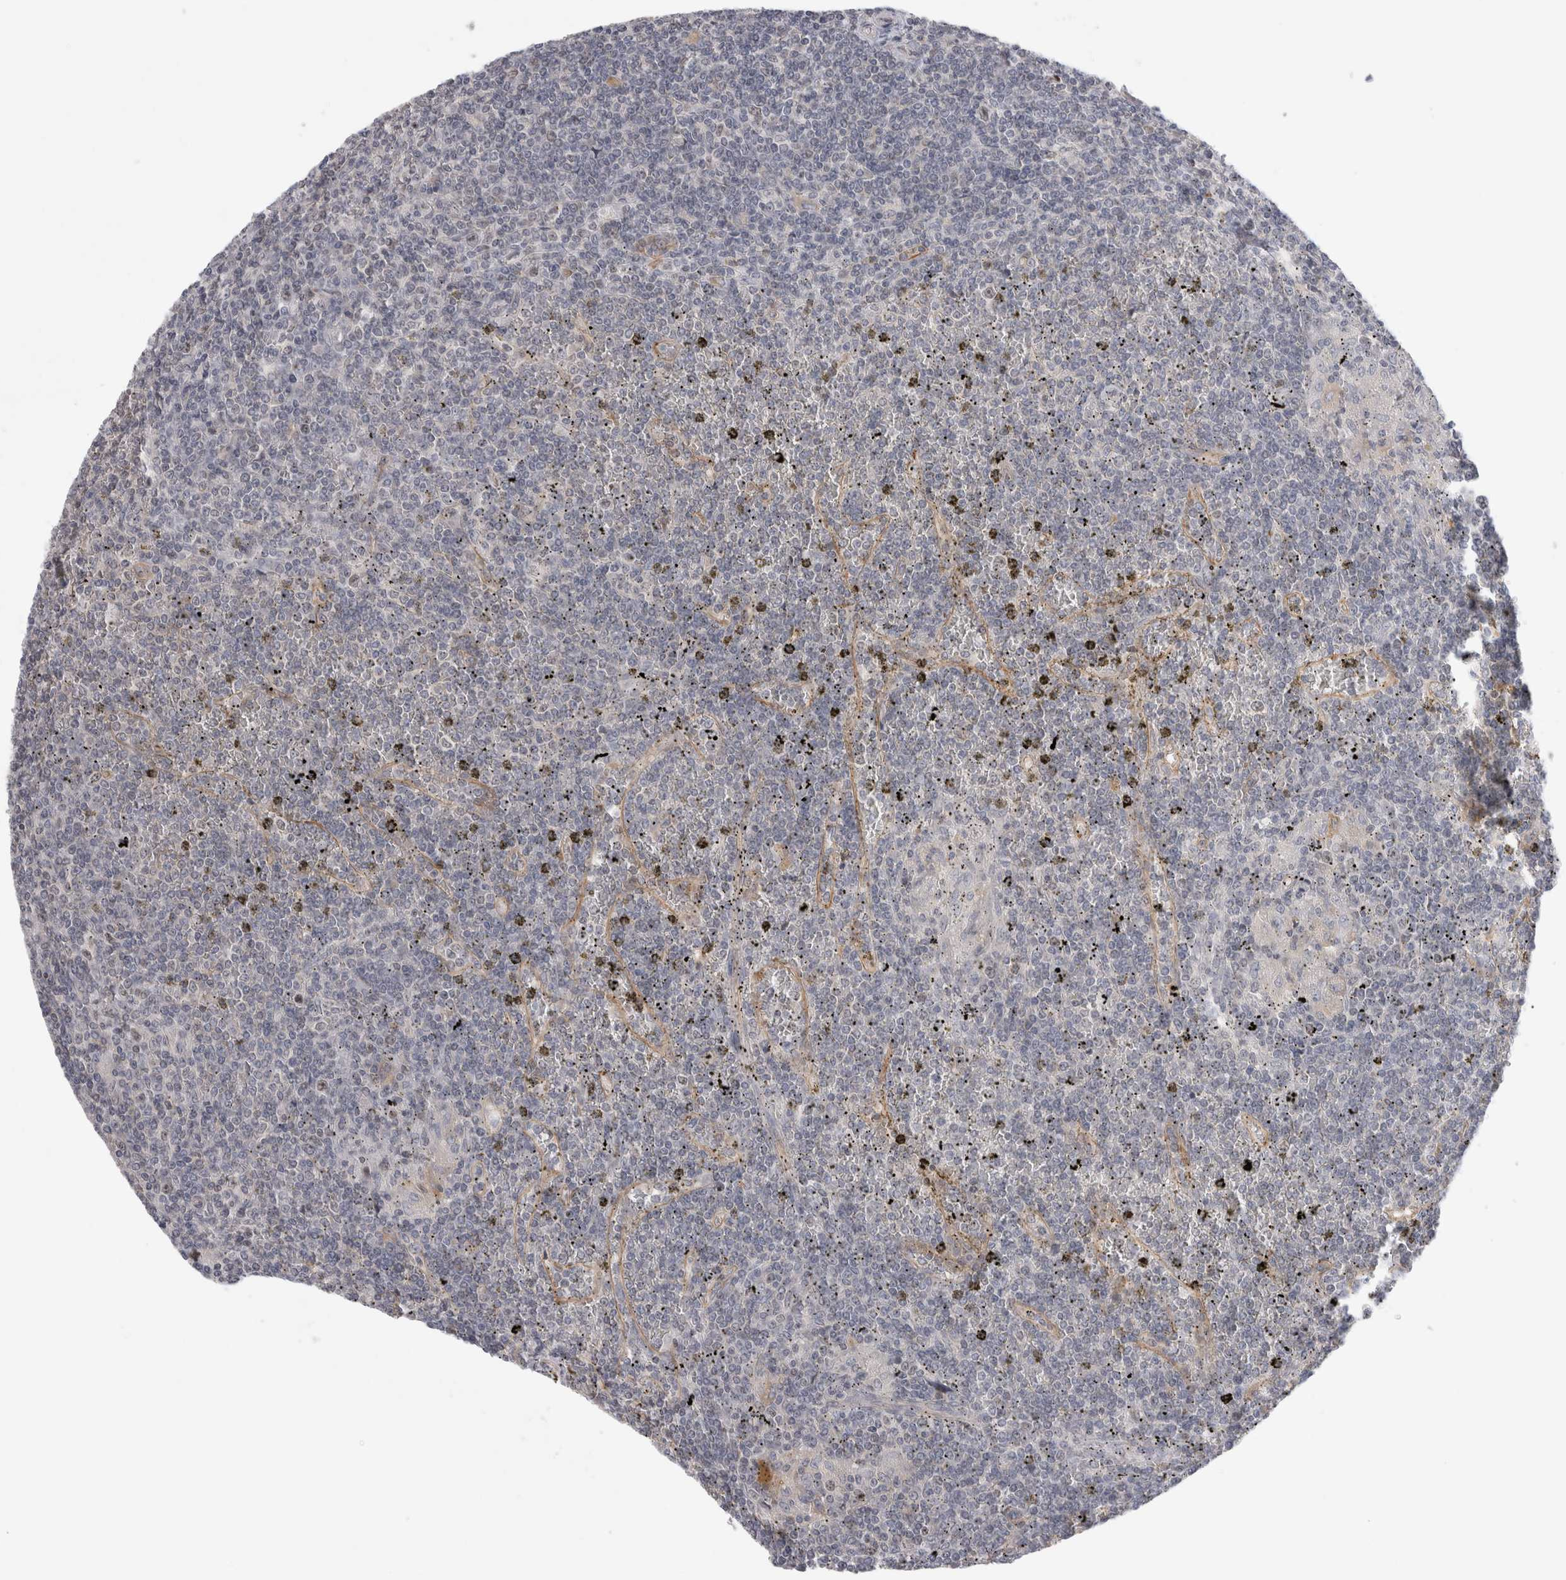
{"staining": {"intensity": "negative", "quantity": "none", "location": "none"}, "tissue": "lymphoma", "cell_type": "Tumor cells", "image_type": "cancer", "snomed": [{"axis": "morphology", "description": "Malignant lymphoma, non-Hodgkin's type, Low grade"}, {"axis": "topography", "description": "Spleen"}], "caption": "This is a micrograph of immunohistochemistry (IHC) staining of lymphoma, which shows no expression in tumor cells.", "gene": "SYTL5", "patient": {"sex": "female", "age": 19}}